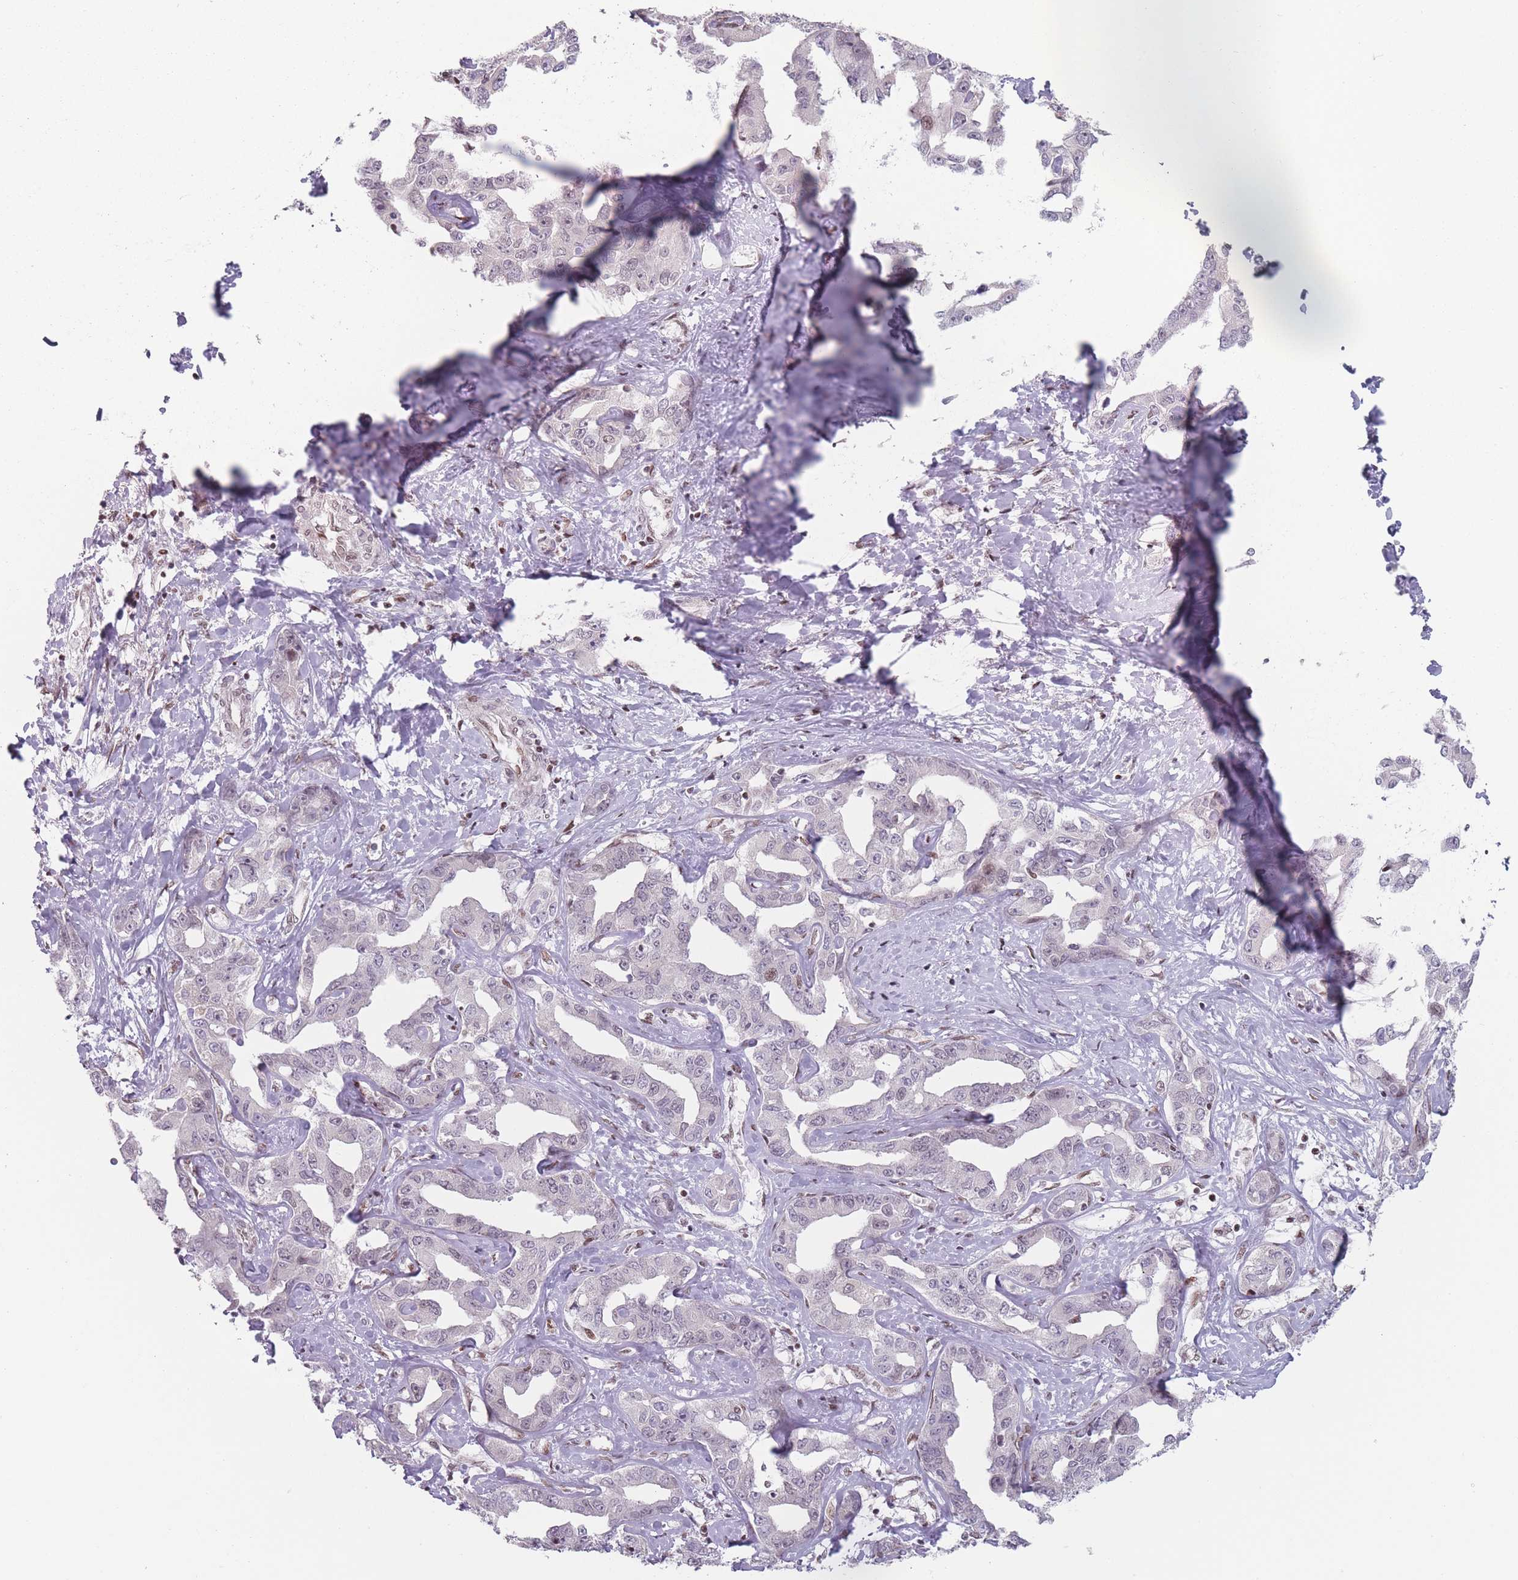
{"staining": {"intensity": "negative", "quantity": "none", "location": "none"}, "tissue": "liver cancer", "cell_type": "Tumor cells", "image_type": "cancer", "snomed": [{"axis": "morphology", "description": "Cholangiocarcinoma"}, {"axis": "topography", "description": "Liver"}], "caption": "Tumor cells are negative for protein expression in human liver cancer (cholangiocarcinoma). (DAB (3,3'-diaminobenzidine) IHC with hematoxylin counter stain).", "gene": "SH3BGRL2", "patient": {"sex": "male", "age": 59}}